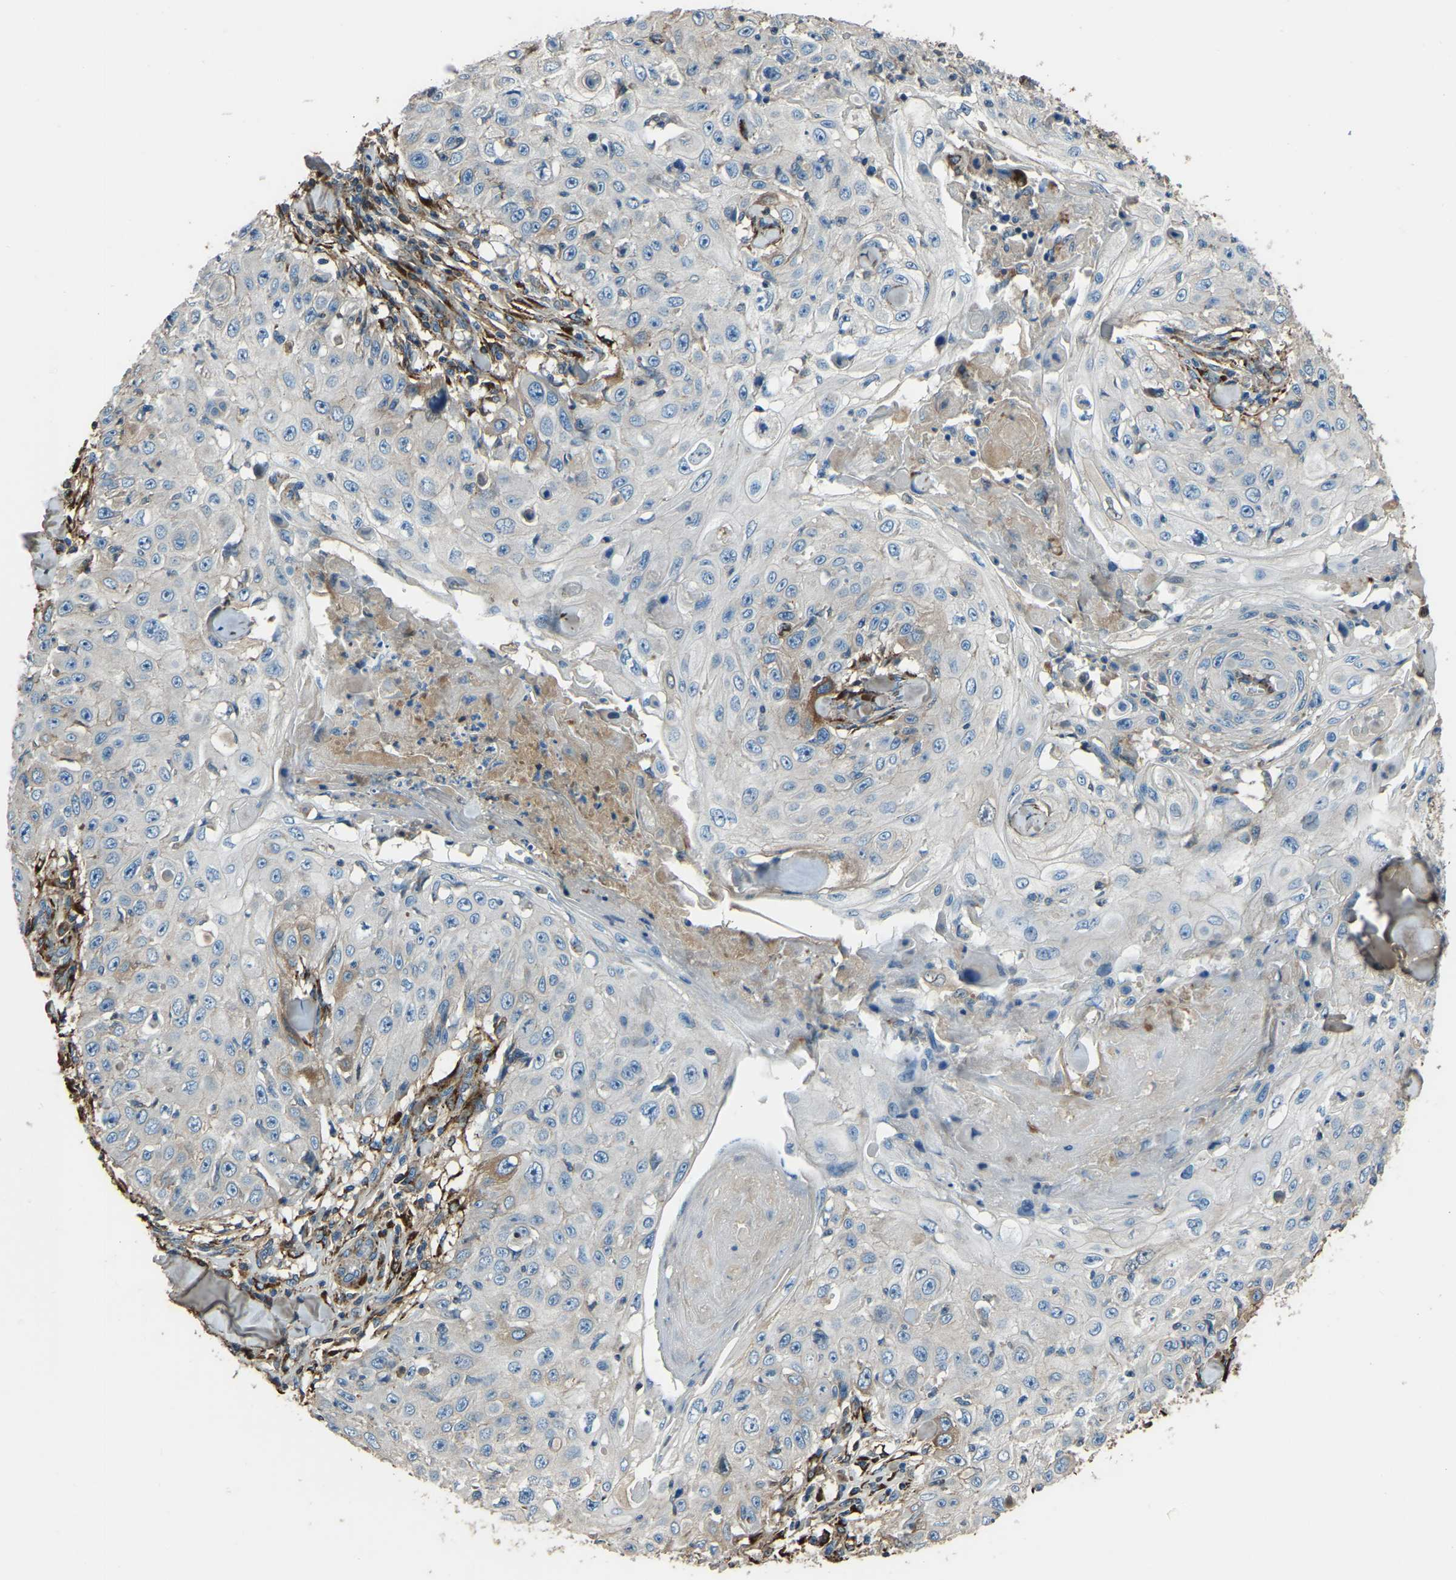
{"staining": {"intensity": "negative", "quantity": "none", "location": "none"}, "tissue": "skin cancer", "cell_type": "Tumor cells", "image_type": "cancer", "snomed": [{"axis": "morphology", "description": "Squamous cell carcinoma, NOS"}, {"axis": "topography", "description": "Skin"}], "caption": "Immunohistochemistry of squamous cell carcinoma (skin) reveals no expression in tumor cells.", "gene": "COL3A1", "patient": {"sex": "male", "age": 86}}